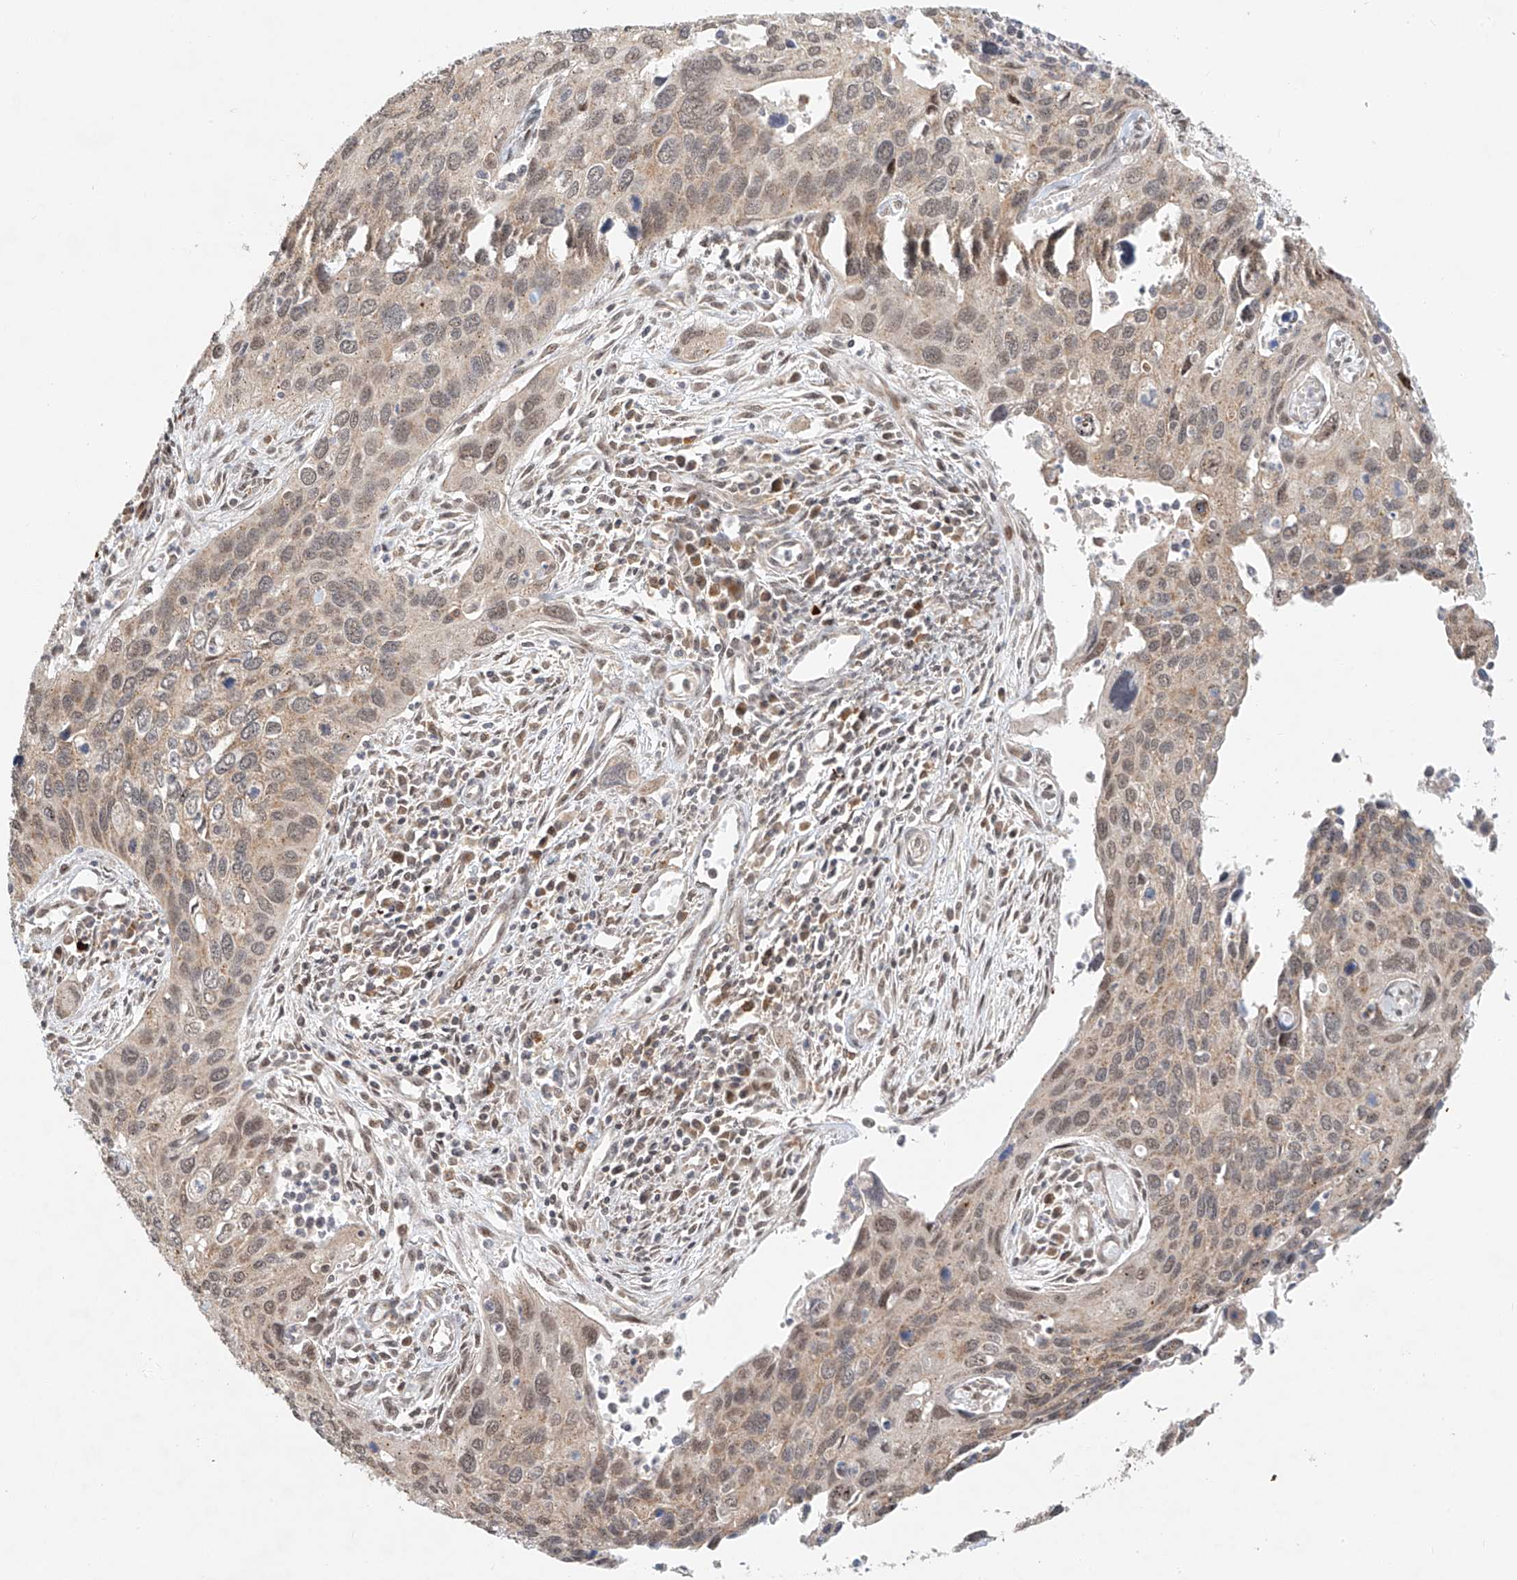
{"staining": {"intensity": "weak", "quantity": "25%-75%", "location": "cytoplasmic/membranous,nuclear"}, "tissue": "cervical cancer", "cell_type": "Tumor cells", "image_type": "cancer", "snomed": [{"axis": "morphology", "description": "Squamous cell carcinoma, NOS"}, {"axis": "topography", "description": "Cervix"}], "caption": "Protein analysis of cervical squamous cell carcinoma tissue exhibits weak cytoplasmic/membranous and nuclear expression in approximately 25%-75% of tumor cells. The staining was performed using DAB (3,3'-diaminobenzidine), with brown indicating positive protein expression. Nuclei are stained blue with hematoxylin.", "gene": "SYTL3", "patient": {"sex": "female", "age": 55}}